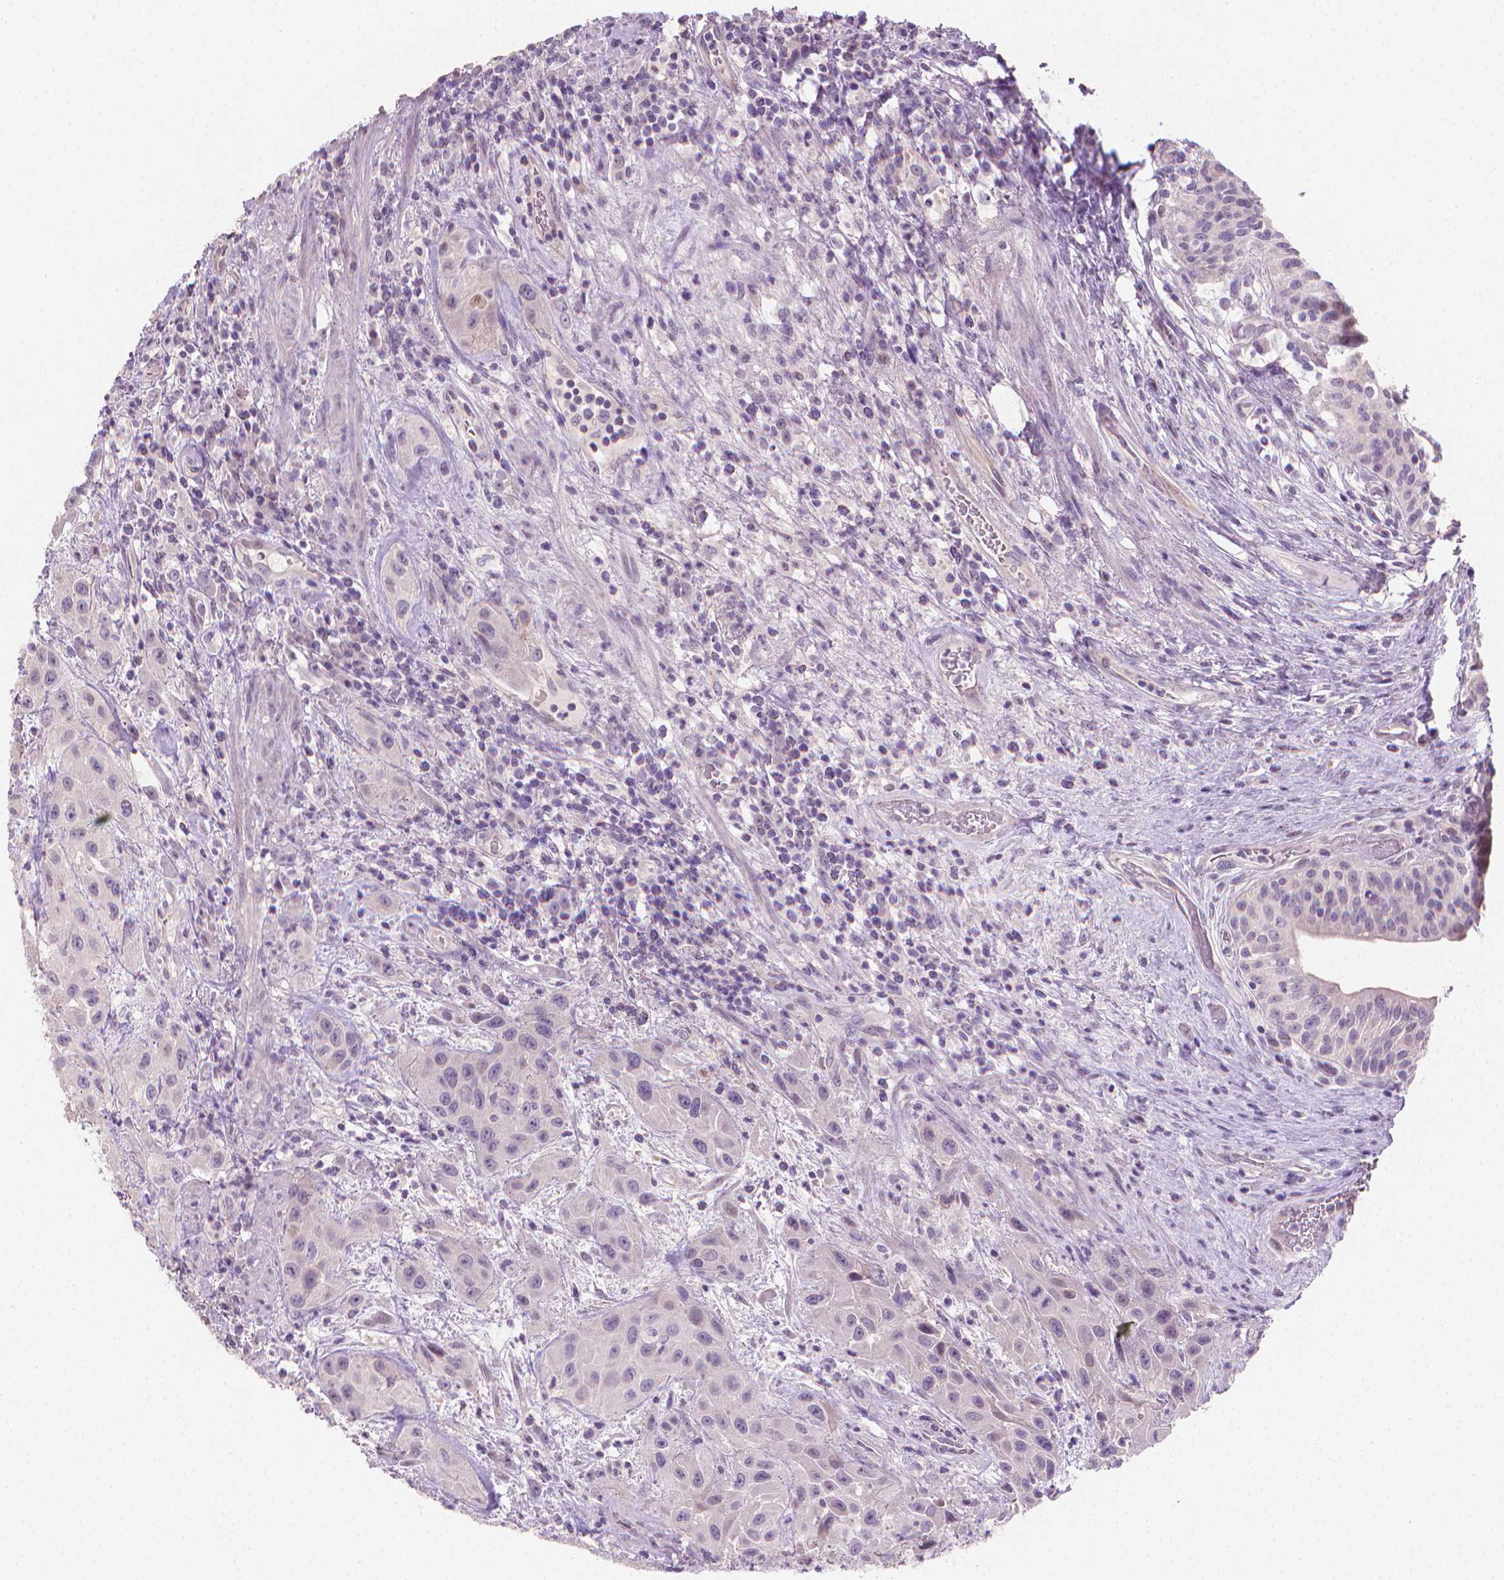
{"staining": {"intensity": "negative", "quantity": "none", "location": "none"}, "tissue": "urothelial cancer", "cell_type": "Tumor cells", "image_type": "cancer", "snomed": [{"axis": "morphology", "description": "Urothelial carcinoma, High grade"}, {"axis": "topography", "description": "Urinary bladder"}], "caption": "Histopathology image shows no significant protein staining in tumor cells of urothelial cancer.", "gene": "CLXN", "patient": {"sex": "male", "age": 79}}